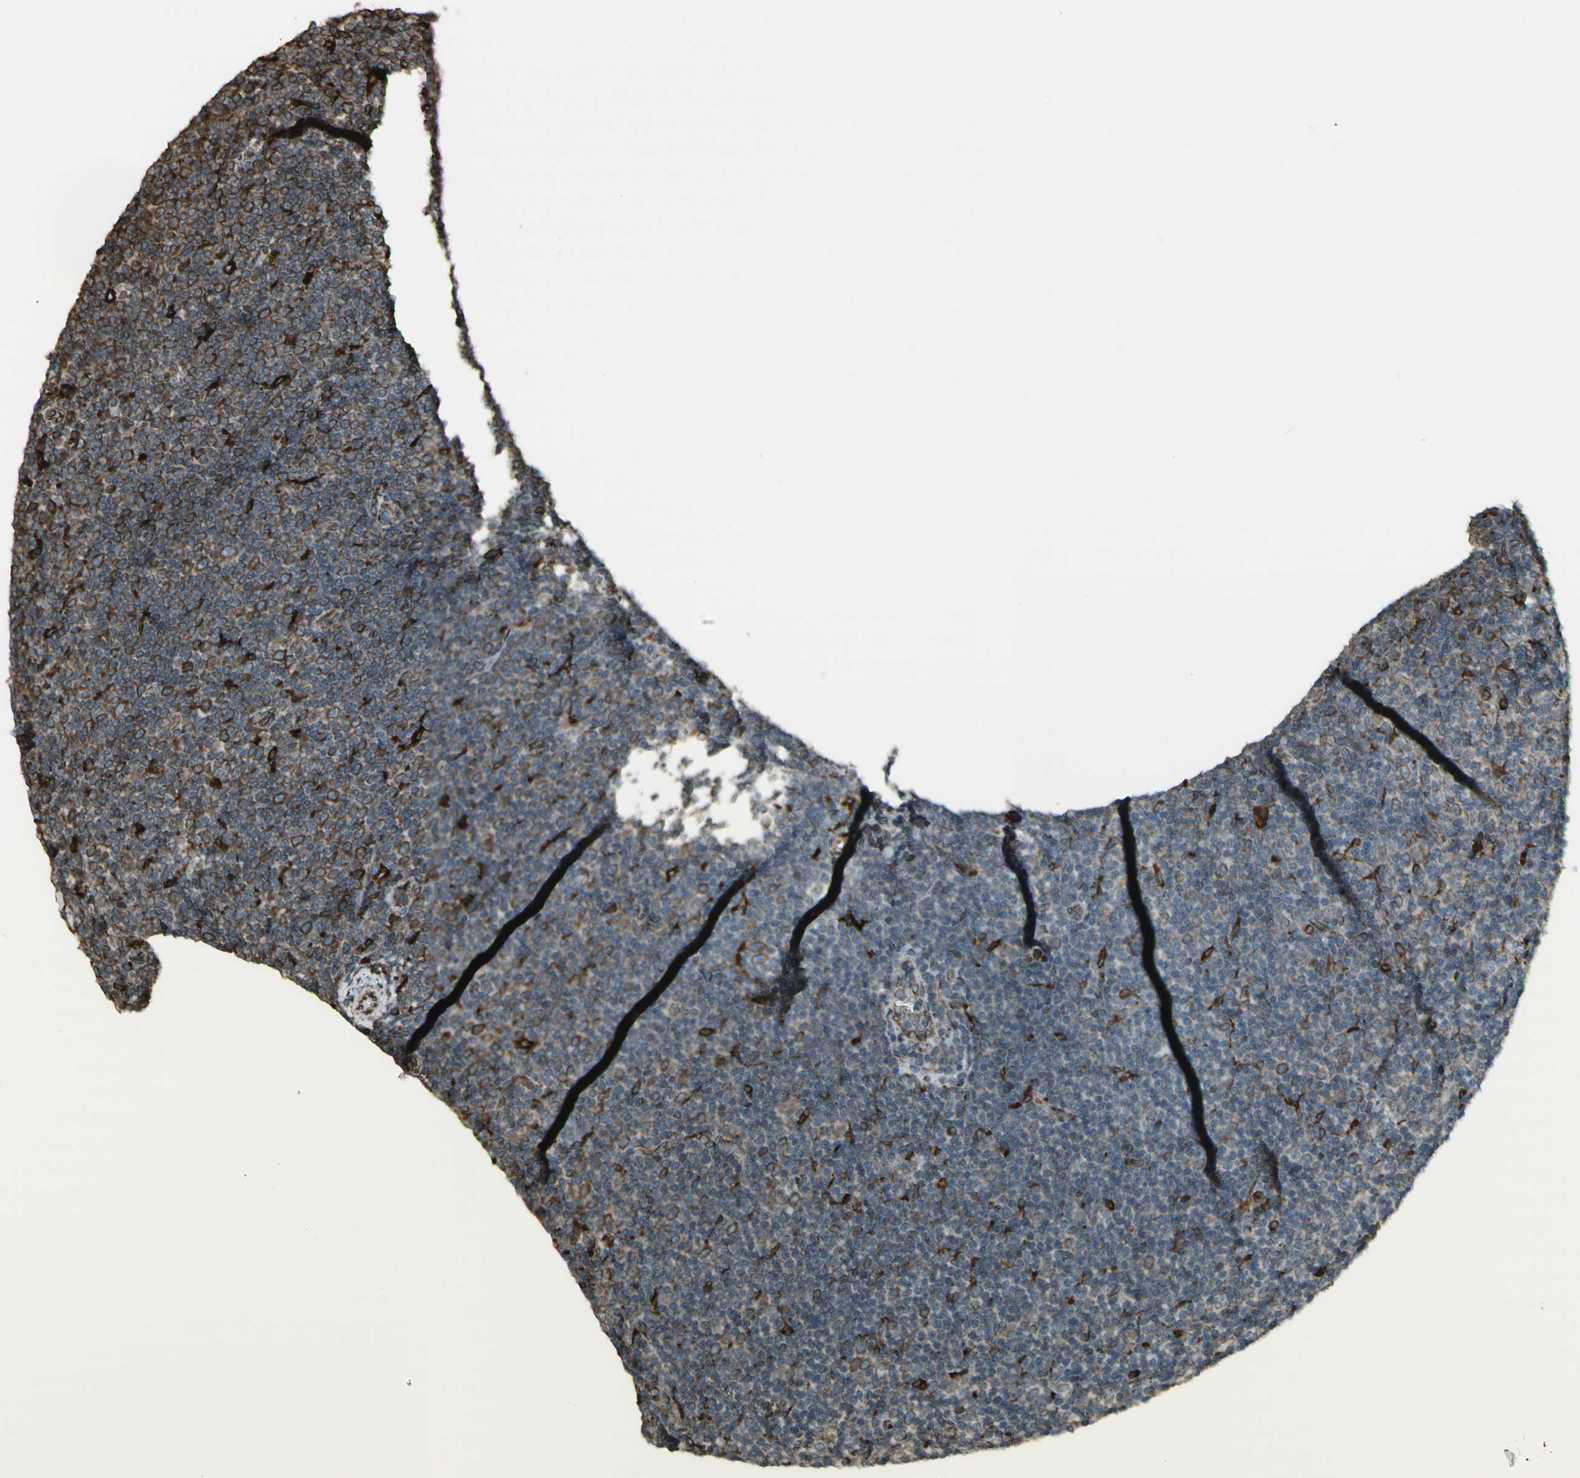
{"staining": {"intensity": "moderate", "quantity": "25%-75%", "location": "cytoplasmic/membranous"}, "tissue": "lymphoma", "cell_type": "Tumor cells", "image_type": "cancer", "snomed": [{"axis": "morphology", "description": "Malignant lymphoma, non-Hodgkin's type, Low grade"}, {"axis": "topography", "description": "Lymph node"}], "caption": "The photomicrograph demonstrates a brown stain indicating the presence of a protein in the cytoplasmic/membranous of tumor cells in lymphoma.", "gene": "CANX", "patient": {"sex": "female", "age": 67}}